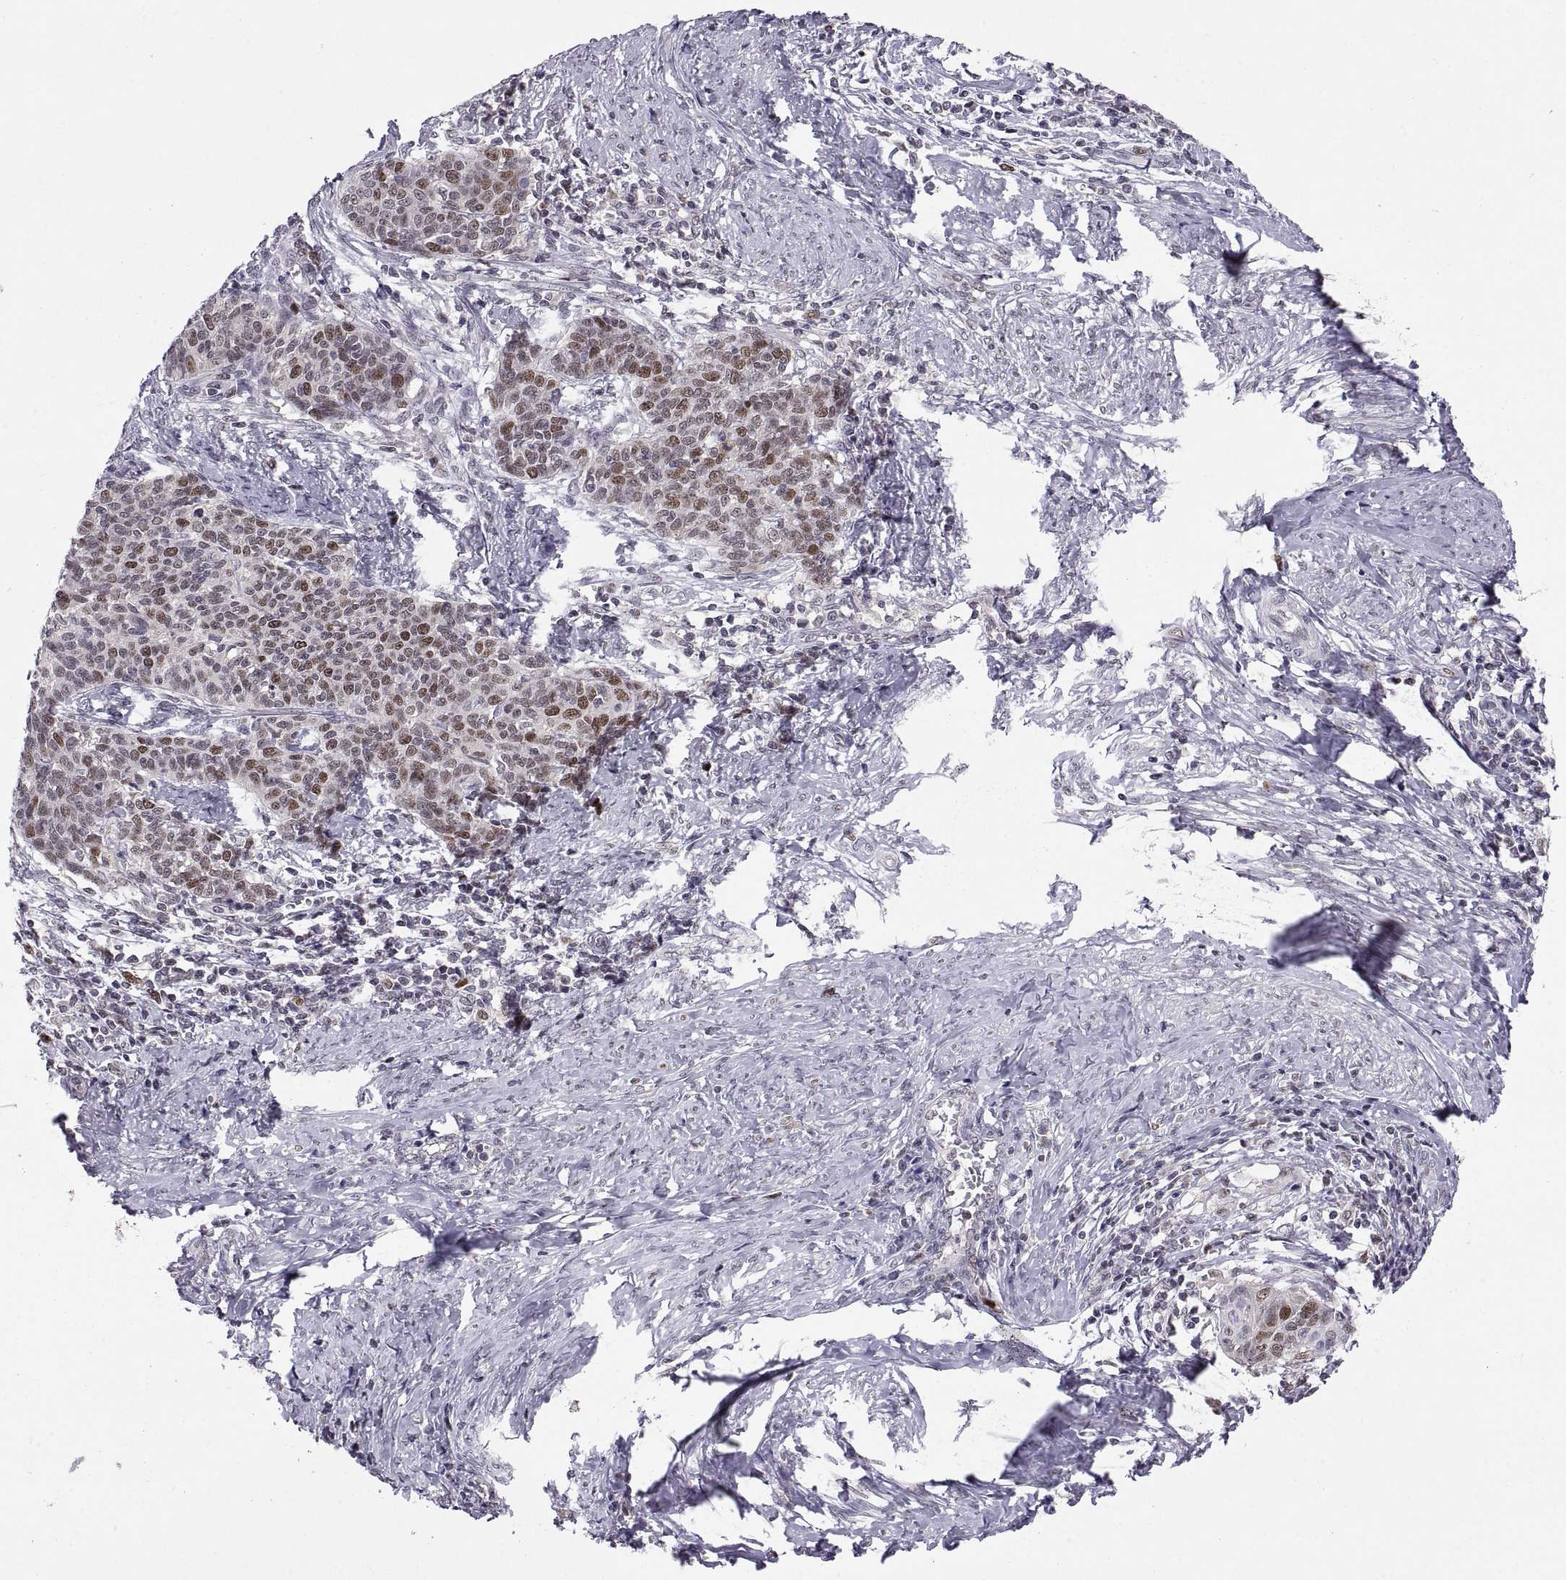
{"staining": {"intensity": "moderate", "quantity": "25%-75%", "location": "nuclear"}, "tissue": "cervical cancer", "cell_type": "Tumor cells", "image_type": "cancer", "snomed": [{"axis": "morphology", "description": "Squamous cell carcinoma, NOS"}, {"axis": "topography", "description": "Cervix"}], "caption": "Moderate nuclear protein positivity is appreciated in about 25%-75% of tumor cells in cervical cancer. The protein of interest is shown in brown color, while the nuclei are stained blue.", "gene": "CHFR", "patient": {"sex": "female", "age": 39}}